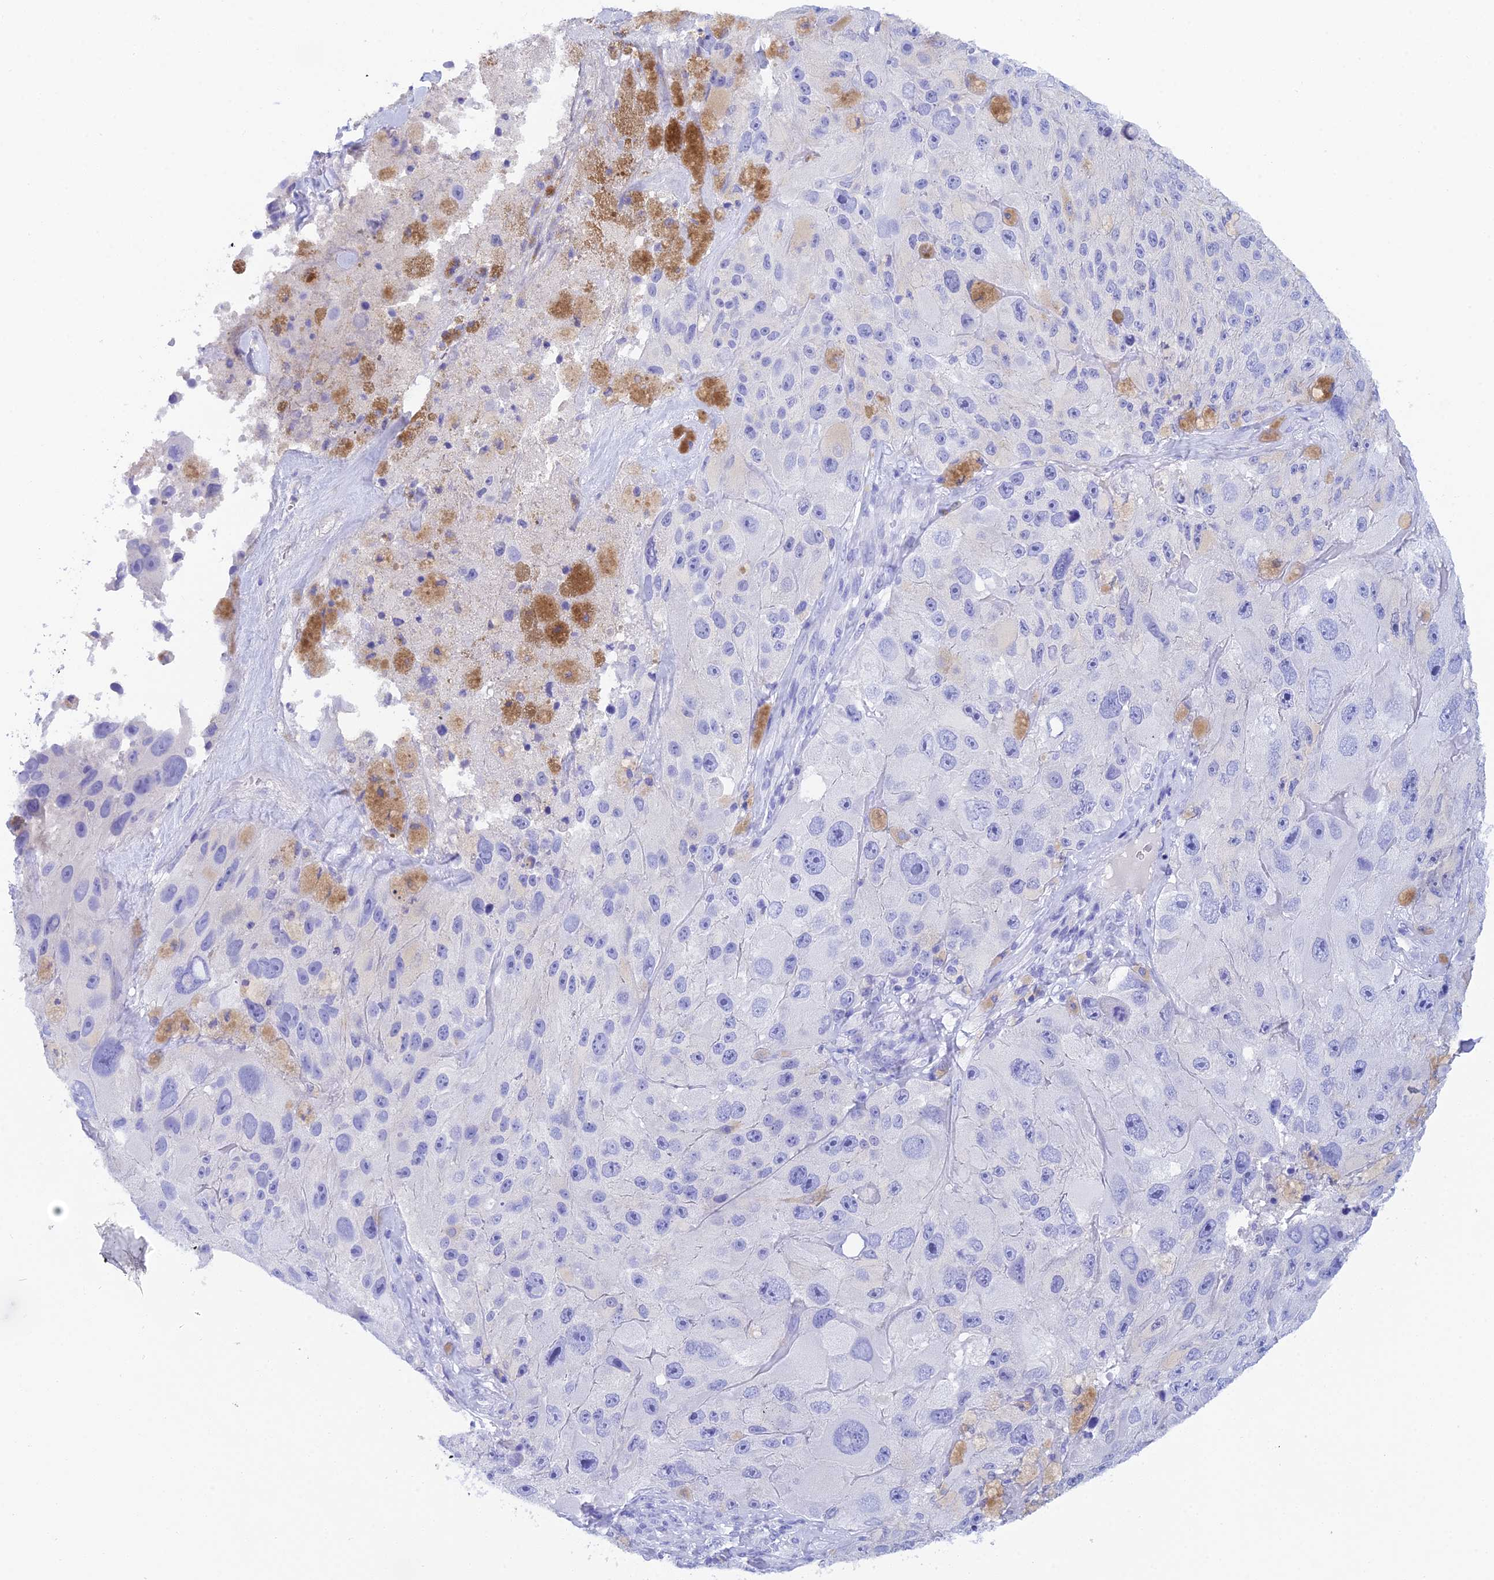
{"staining": {"intensity": "negative", "quantity": "none", "location": "none"}, "tissue": "melanoma", "cell_type": "Tumor cells", "image_type": "cancer", "snomed": [{"axis": "morphology", "description": "Malignant melanoma, Metastatic site"}, {"axis": "topography", "description": "Lymph node"}], "caption": "This is an immunohistochemistry (IHC) micrograph of human melanoma. There is no staining in tumor cells.", "gene": "REG1A", "patient": {"sex": "male", "age": 62}}